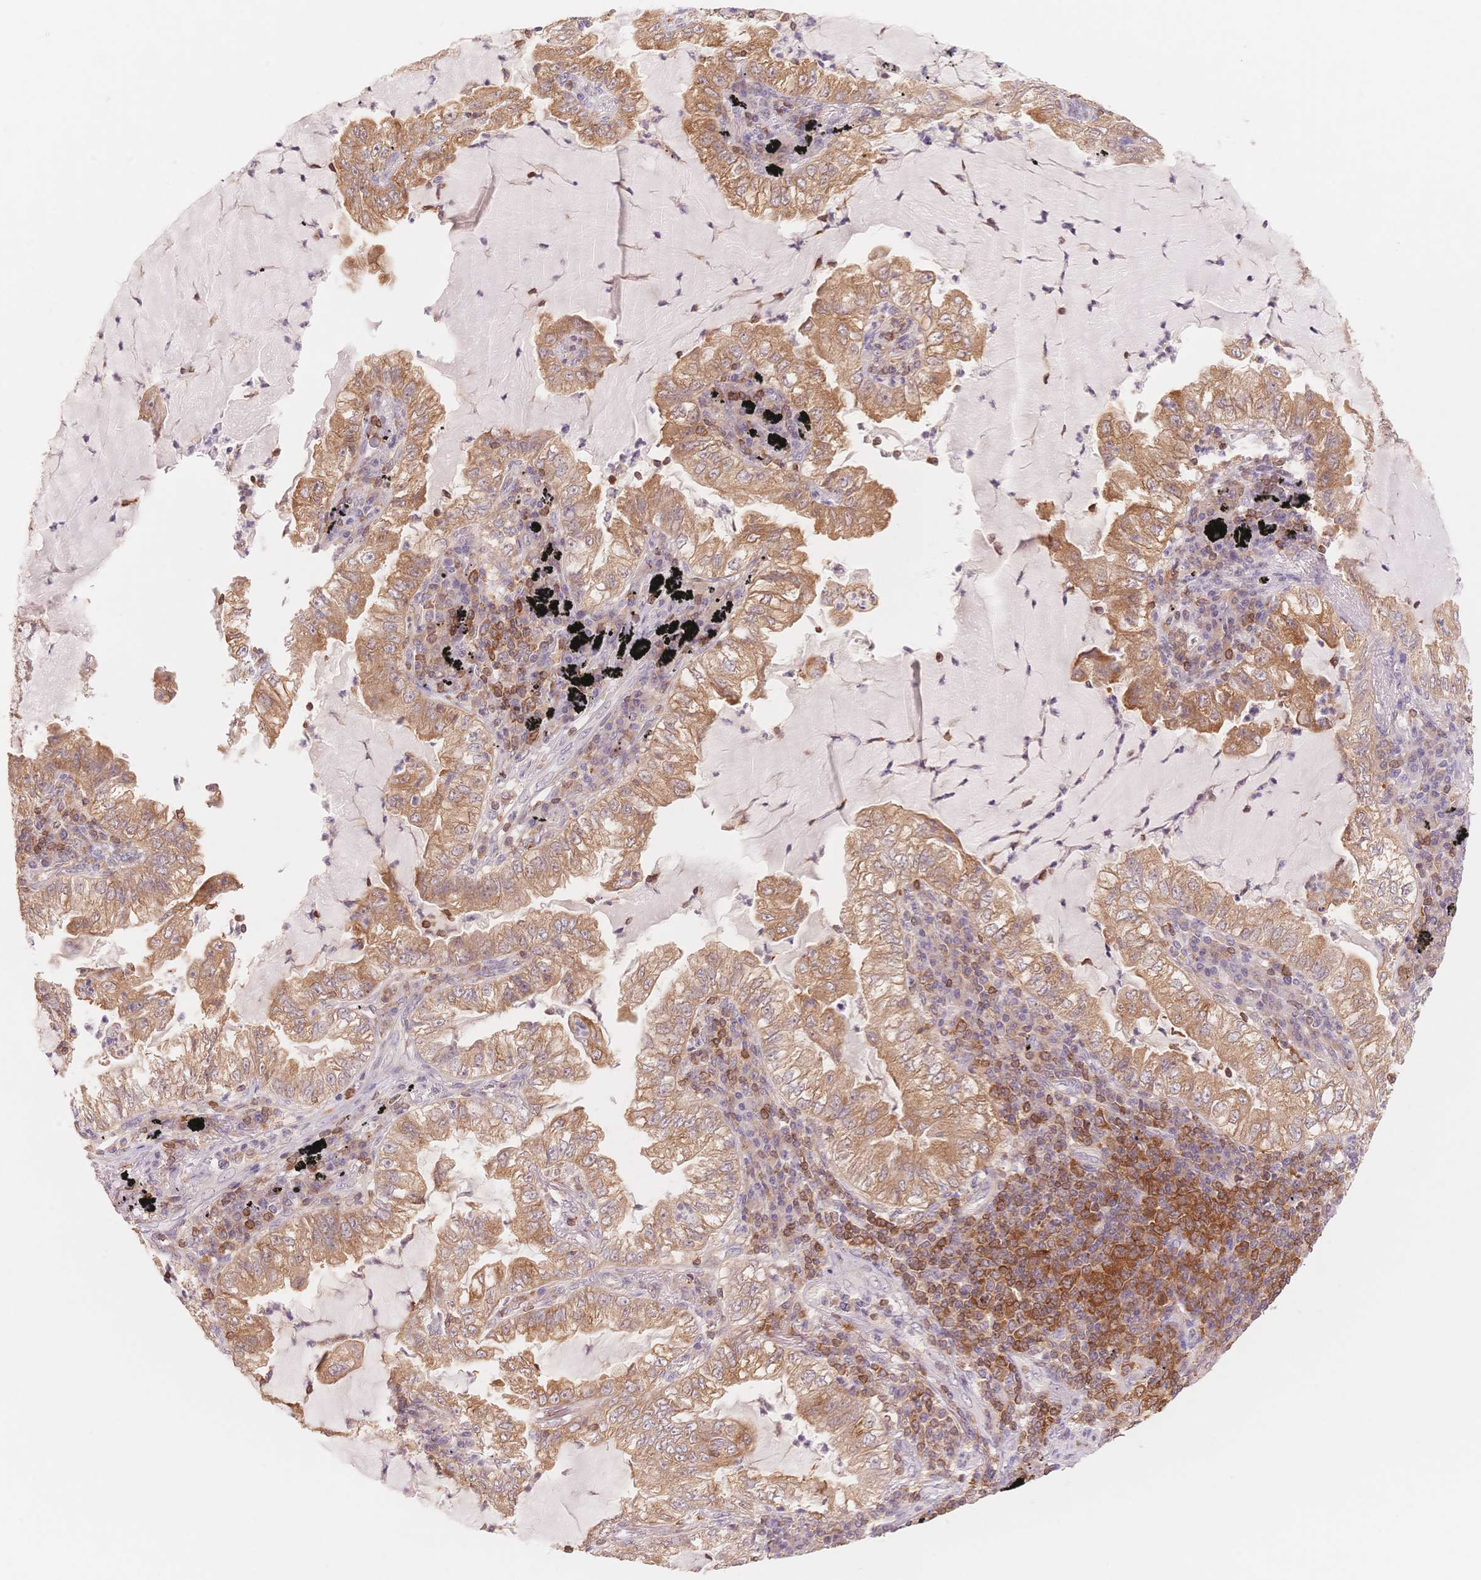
{"staining": {"intensity": "moderate", "quantity": ">75%", "location": "cytoplasmic/membranous"}, "tissue": "lung cancer", "cell_type": "Tumor cells", "image_type": "cancer", "snomed": [{"axis": "morphology", "description": "Adenocarcinoma, NOS"}, {"axis": "topography", "description": "Lung"}], "caption": "DAB (3,3'-diaminobenzidine) immunohistochemical staining of lung adenocarcinoma exhibits moderate cytoplasmic/membranous protein expression in approximately >75% of tumor cells. The staining is performed using DAB brown chromogen to label protein expression. The nuclei are counter-stained blue using hematoxylin.", "gene": "STK39", "patient": {"sex": "female", "age": 73}}